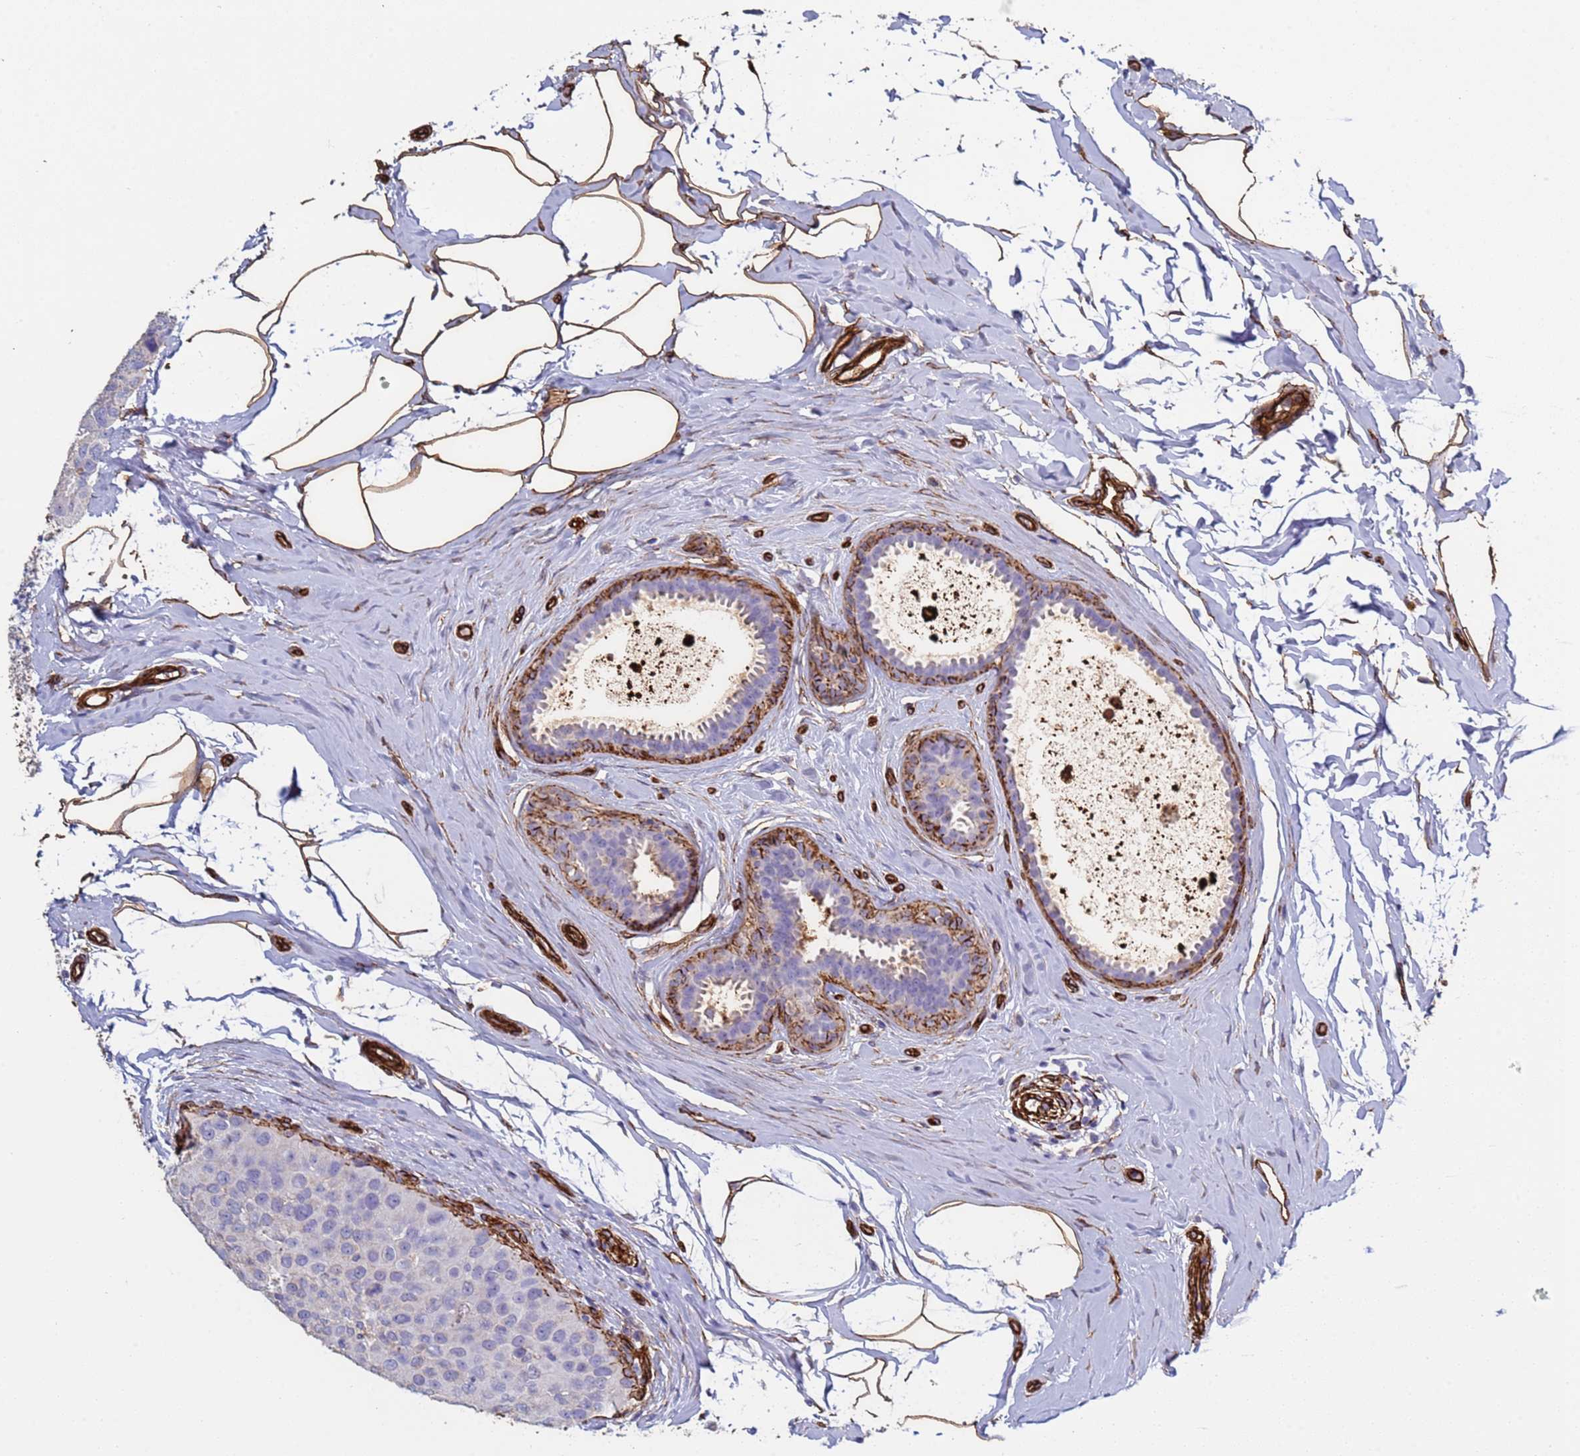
{"staining": {"intensity": "negative", "quantity": "none", "location": "none"}, "tissue": "breast cancer", "cell_type": "Tumor cells", "image_type": "cancer", "snomed": [{"axis": "morphology", "description": "Duct carcinoma"}, {"axis": "topography", "description": "Breast"}], "caption": "Photomicrograph shows no significant protein expression in tumor cells of breast invasive ductal carcinoma.", "gene": "GASK1A", "patient": {"sex": "female", "age": 55}}